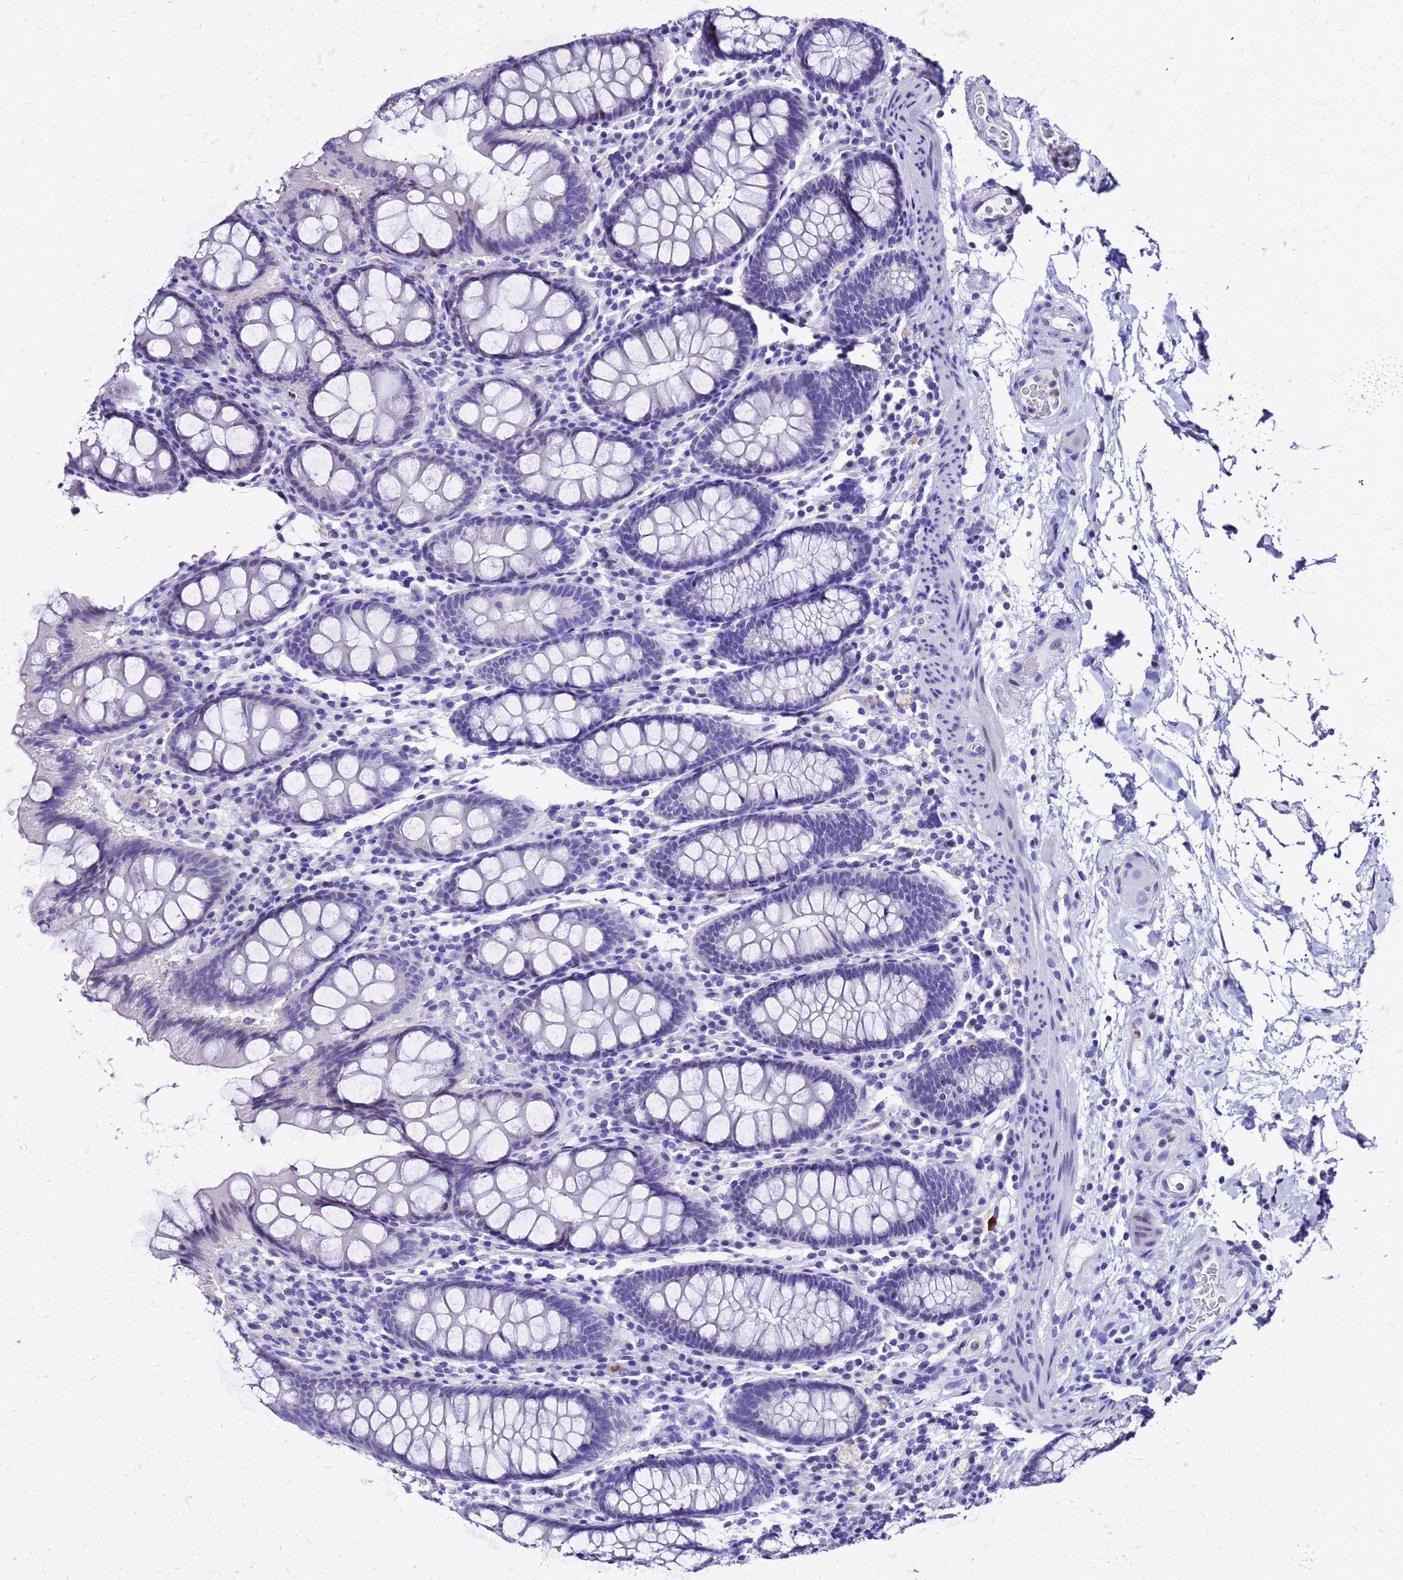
{"staining": {"intensity": "negative", "quantity": "none", "location": "none"}, "tissue": "colon", "cell_type": "Endothelial cells", "image_type": "normal", "snomed": [{"axis": "morphology", "description": "Normal tissue, NOS"}, {"axis": "topography", "description": "Colon"}], "caption": "Immunohistochemistry image of unremarkable colon: colon stained with DAB (3,3'-diaminobenzidine) exhibits no significant protein staining in endothelial cells. The staining is performed using DAB (3,3'-diaminobenzidine) brown chromogen with nuclei counter-stained in using hematoxylin.", "gene": "SMIM21", "patient": {"sex": "female", "age": 79}}